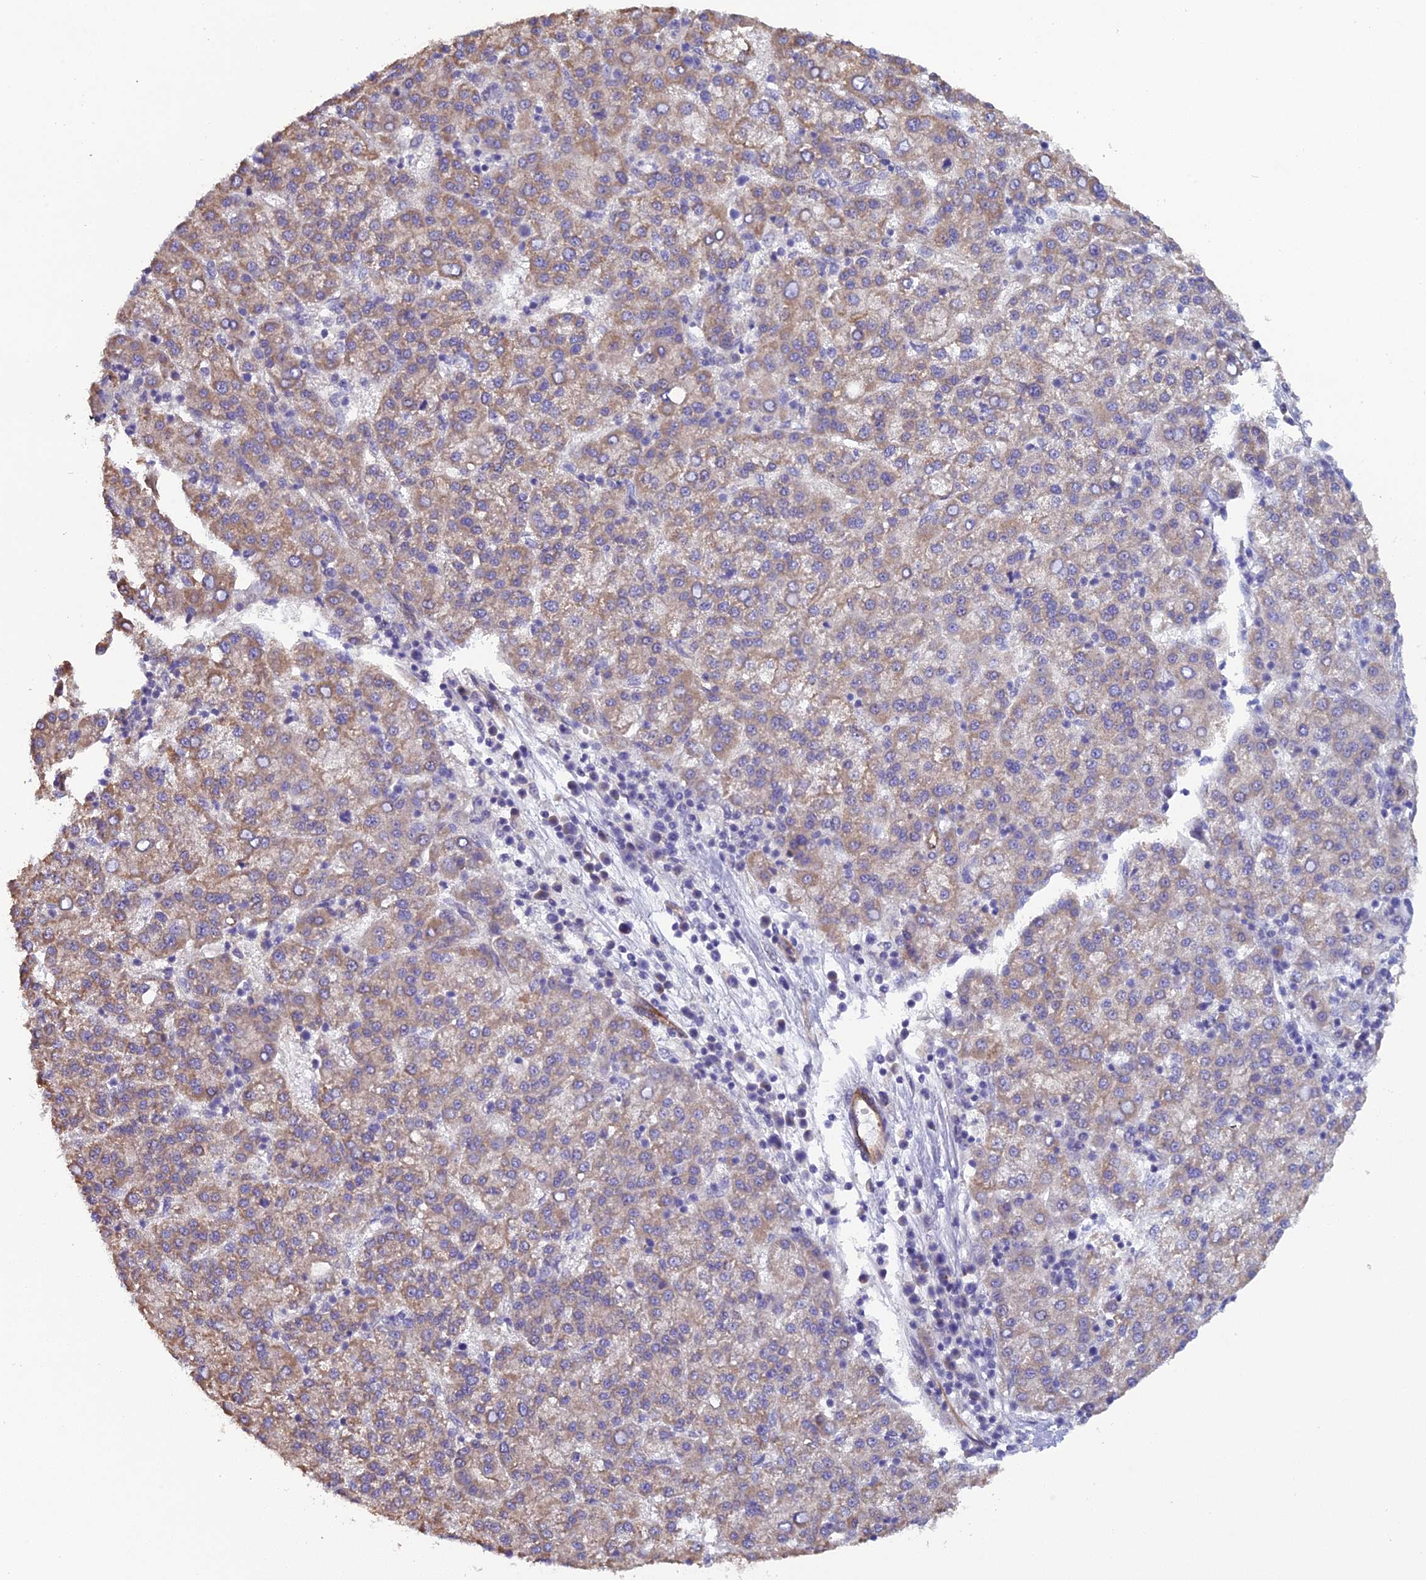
{"staining": {"intensity": "weak", "quantity": "25%-75%", "location": "cytoplasmic/membranous"}, "tissue": "liver cancer", "cell_type": "Tumor cells", "image_type": "cancer", "snomed": [{"axis": "morphology", "description": "Carcinoma, Hepatocellular, NOS"}, {"axis": "topography", "description": "Liver"}], "caption": "Weak cytoplasmic/membranous positivity for a protein is identified in approximately 25%-75% of tumor cells of hepatocellular carcinoma (liver) using IHC.", "gene": "CFAP47", "patient": {"sex": "female", "age": 58}}